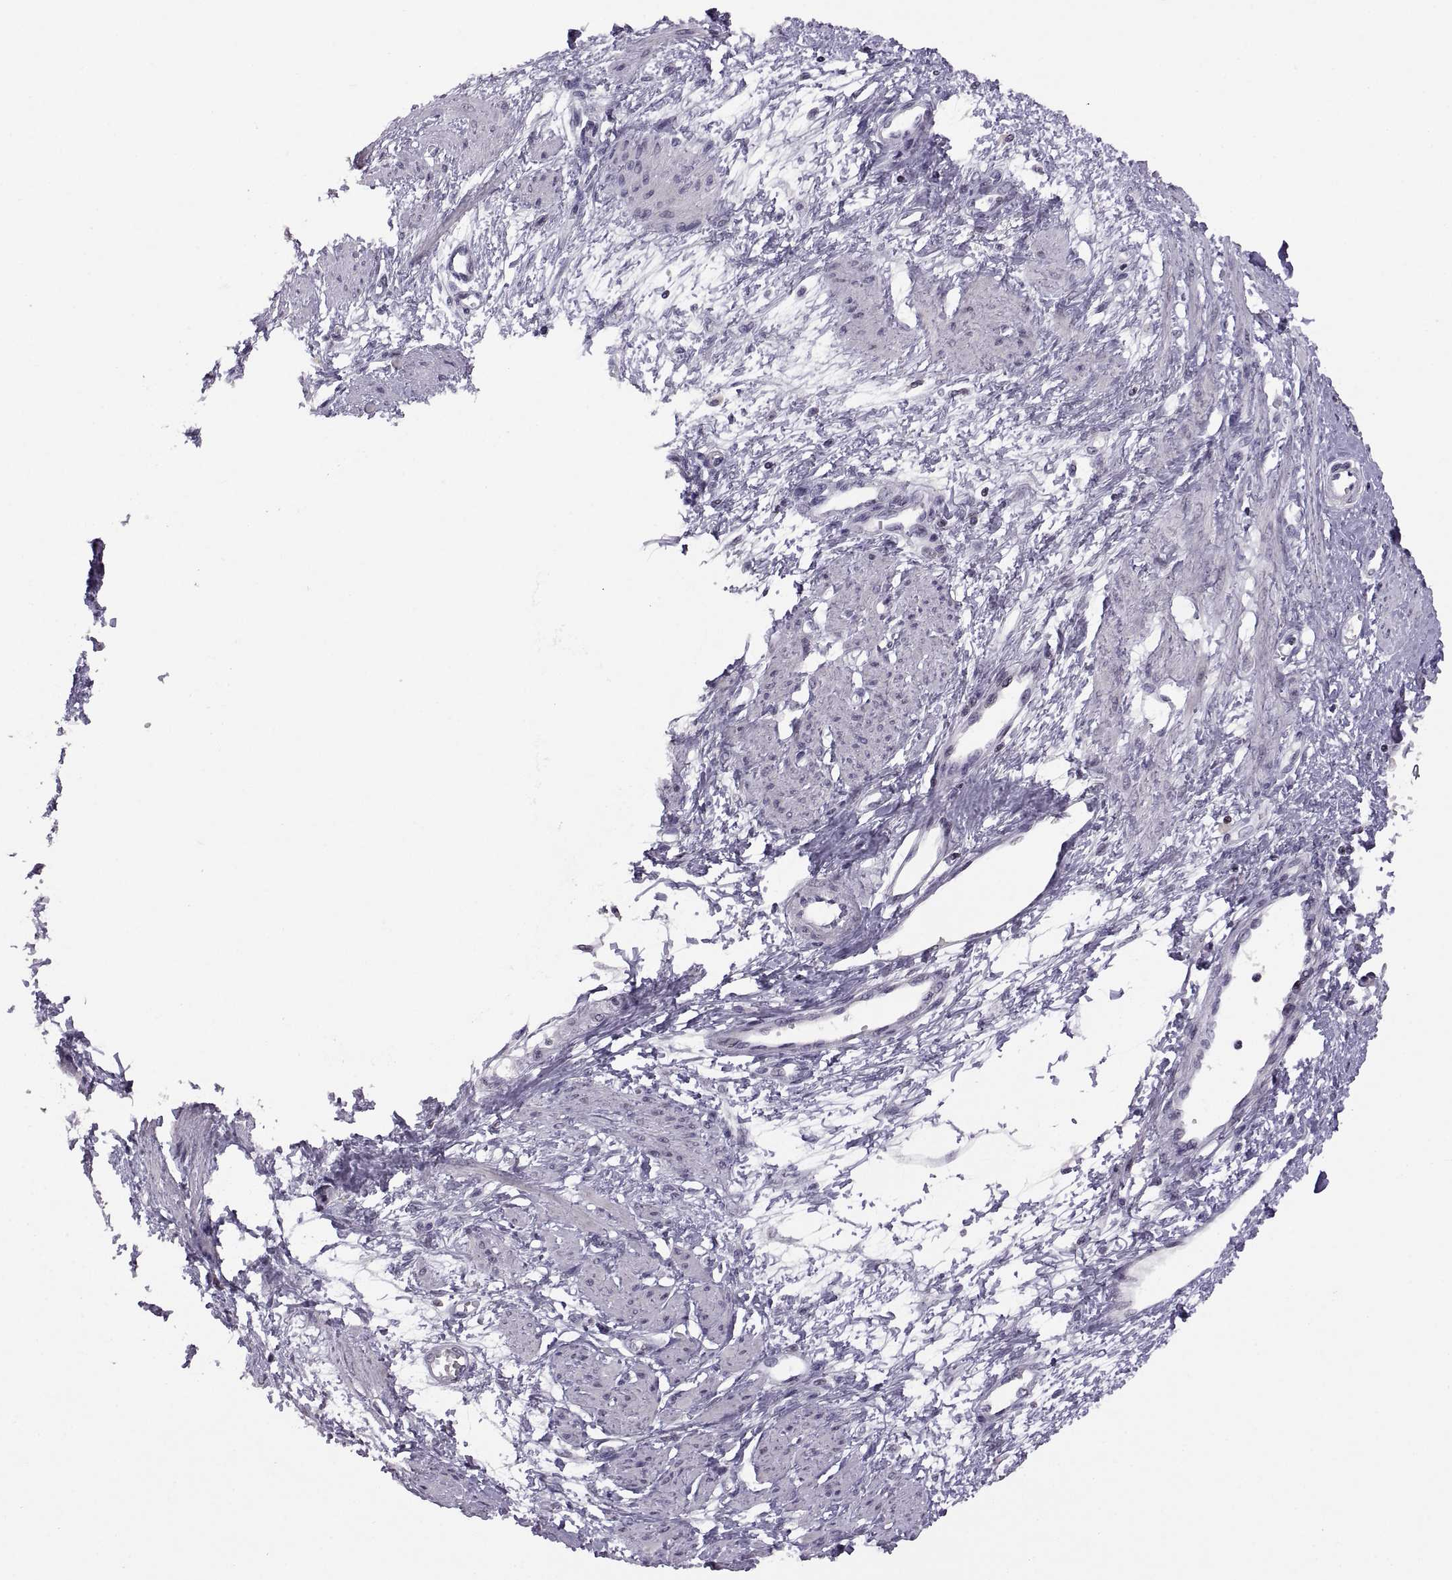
{"staining": {"intensity": "negative", "quantity": "none", "location": "none"}, "tissue": "smooth muscle", "cell_type": "Smooth muscle cells", "image_type": "normal", "snomed": [{"axis": "morphology", "description": "Normal tissue, NOS"}, {"axis": "topography", "description": "Smooth muscle"}, {"axis": "topography", "description": "Uterus"}], "caption": "Immunohistochemistry (IHC) of normal human smooth muscle reveals no positivity in smooth muscle cells. (Brightfield microscopy of DAB (3,3'-diaminobenzidine) IHC at high magnification).", "gene": "NEK2", "patient": {"sex": "female", "age": 39}}